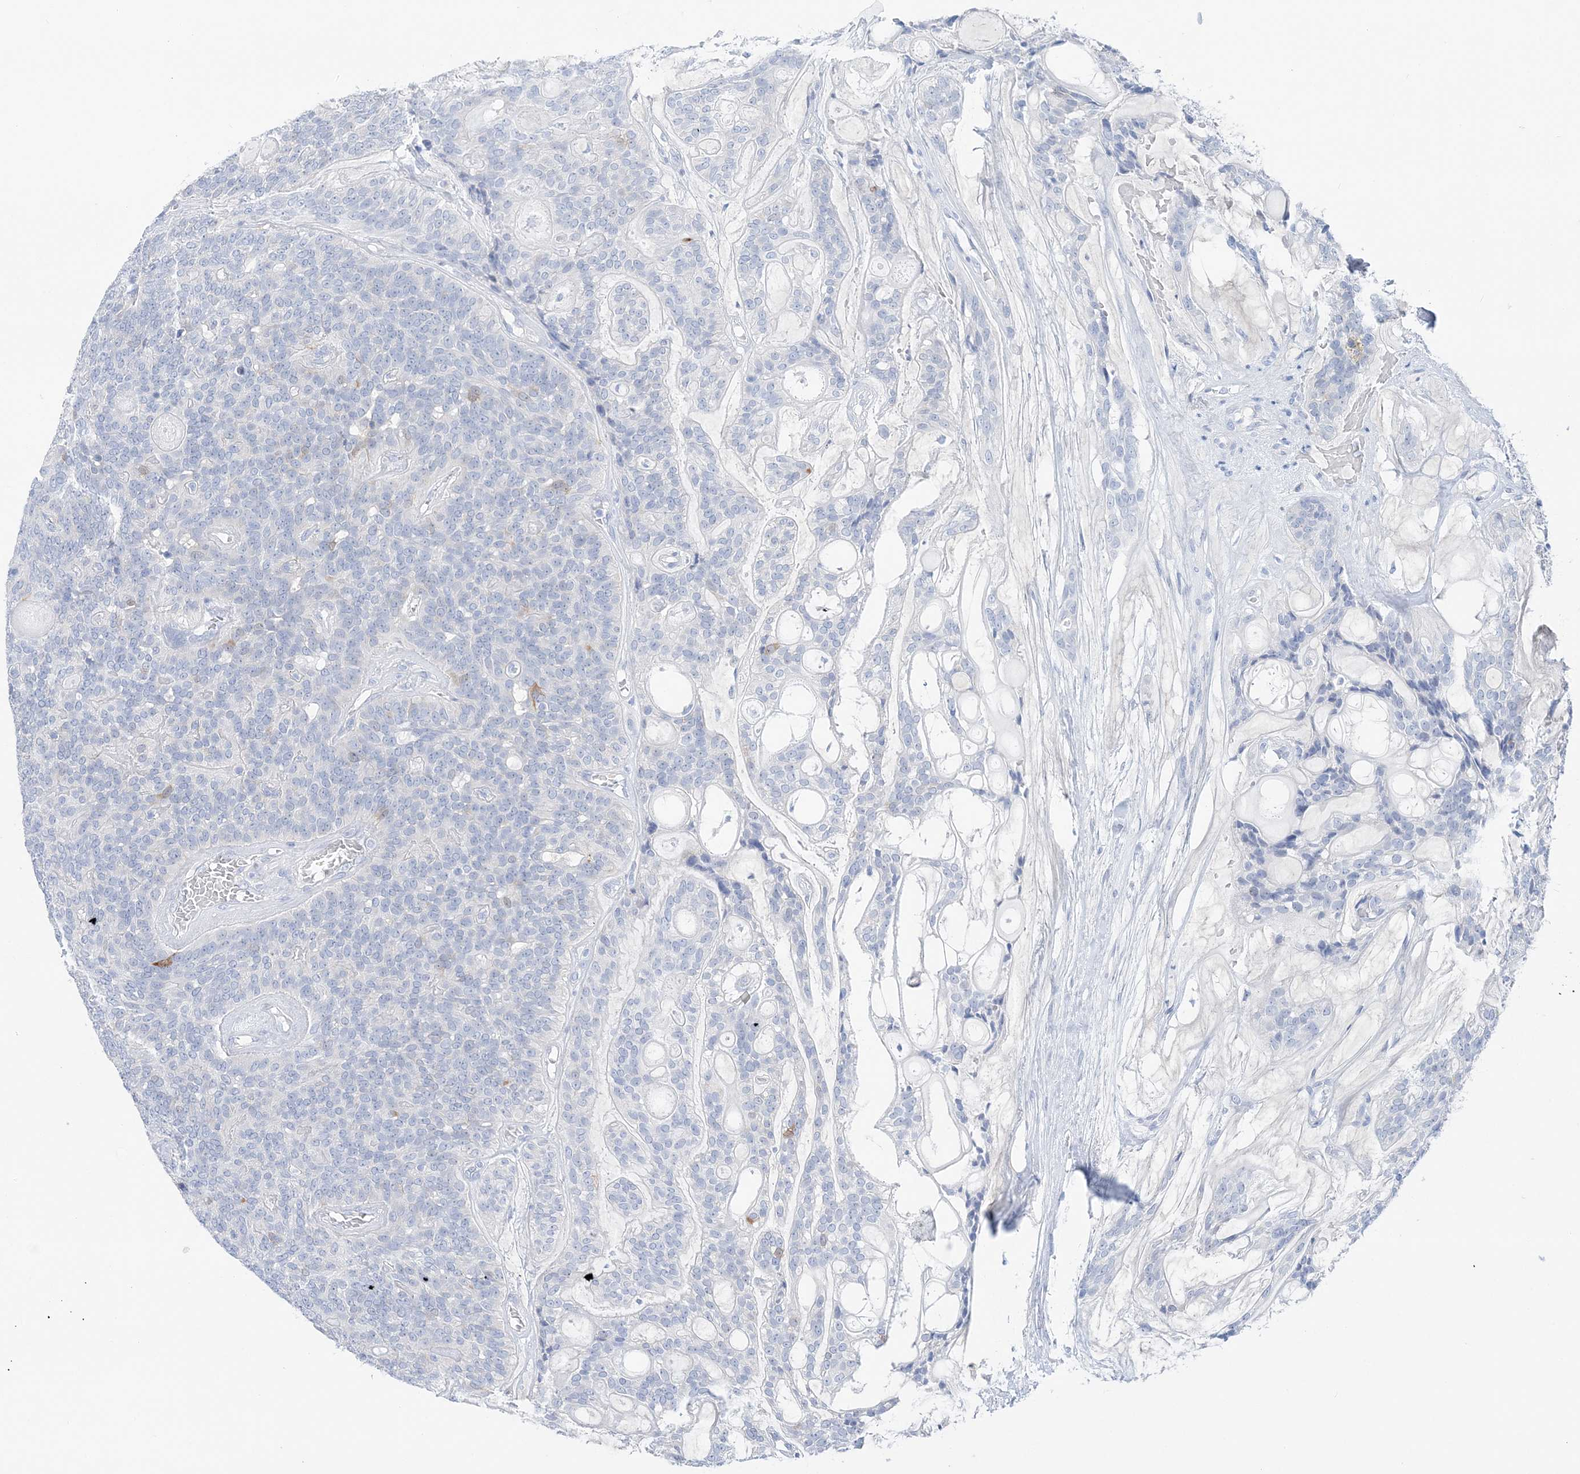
{"staining": {"intensity": "negative", "quantity": "none", "location": "none"}, "tissue": "head and neck cancer", "cell_type": "Tumor cells", "image_type": "cancer", "snomed": [{"axis": "morphology", "description": "Adenocarcinoma, NOS"}, {"axis": "topography", "description": "Head-Neck"}], "caption": "IHC of head and neck cancer (adenocarcinoma) exhibits no positivity in tumor cells. The staining is performed using DAB brown chromogen with nuclei counter-stained in using hematoxylin.", "gene": "HMGCS1", "patient": {"sex": "male", "age": 66}}